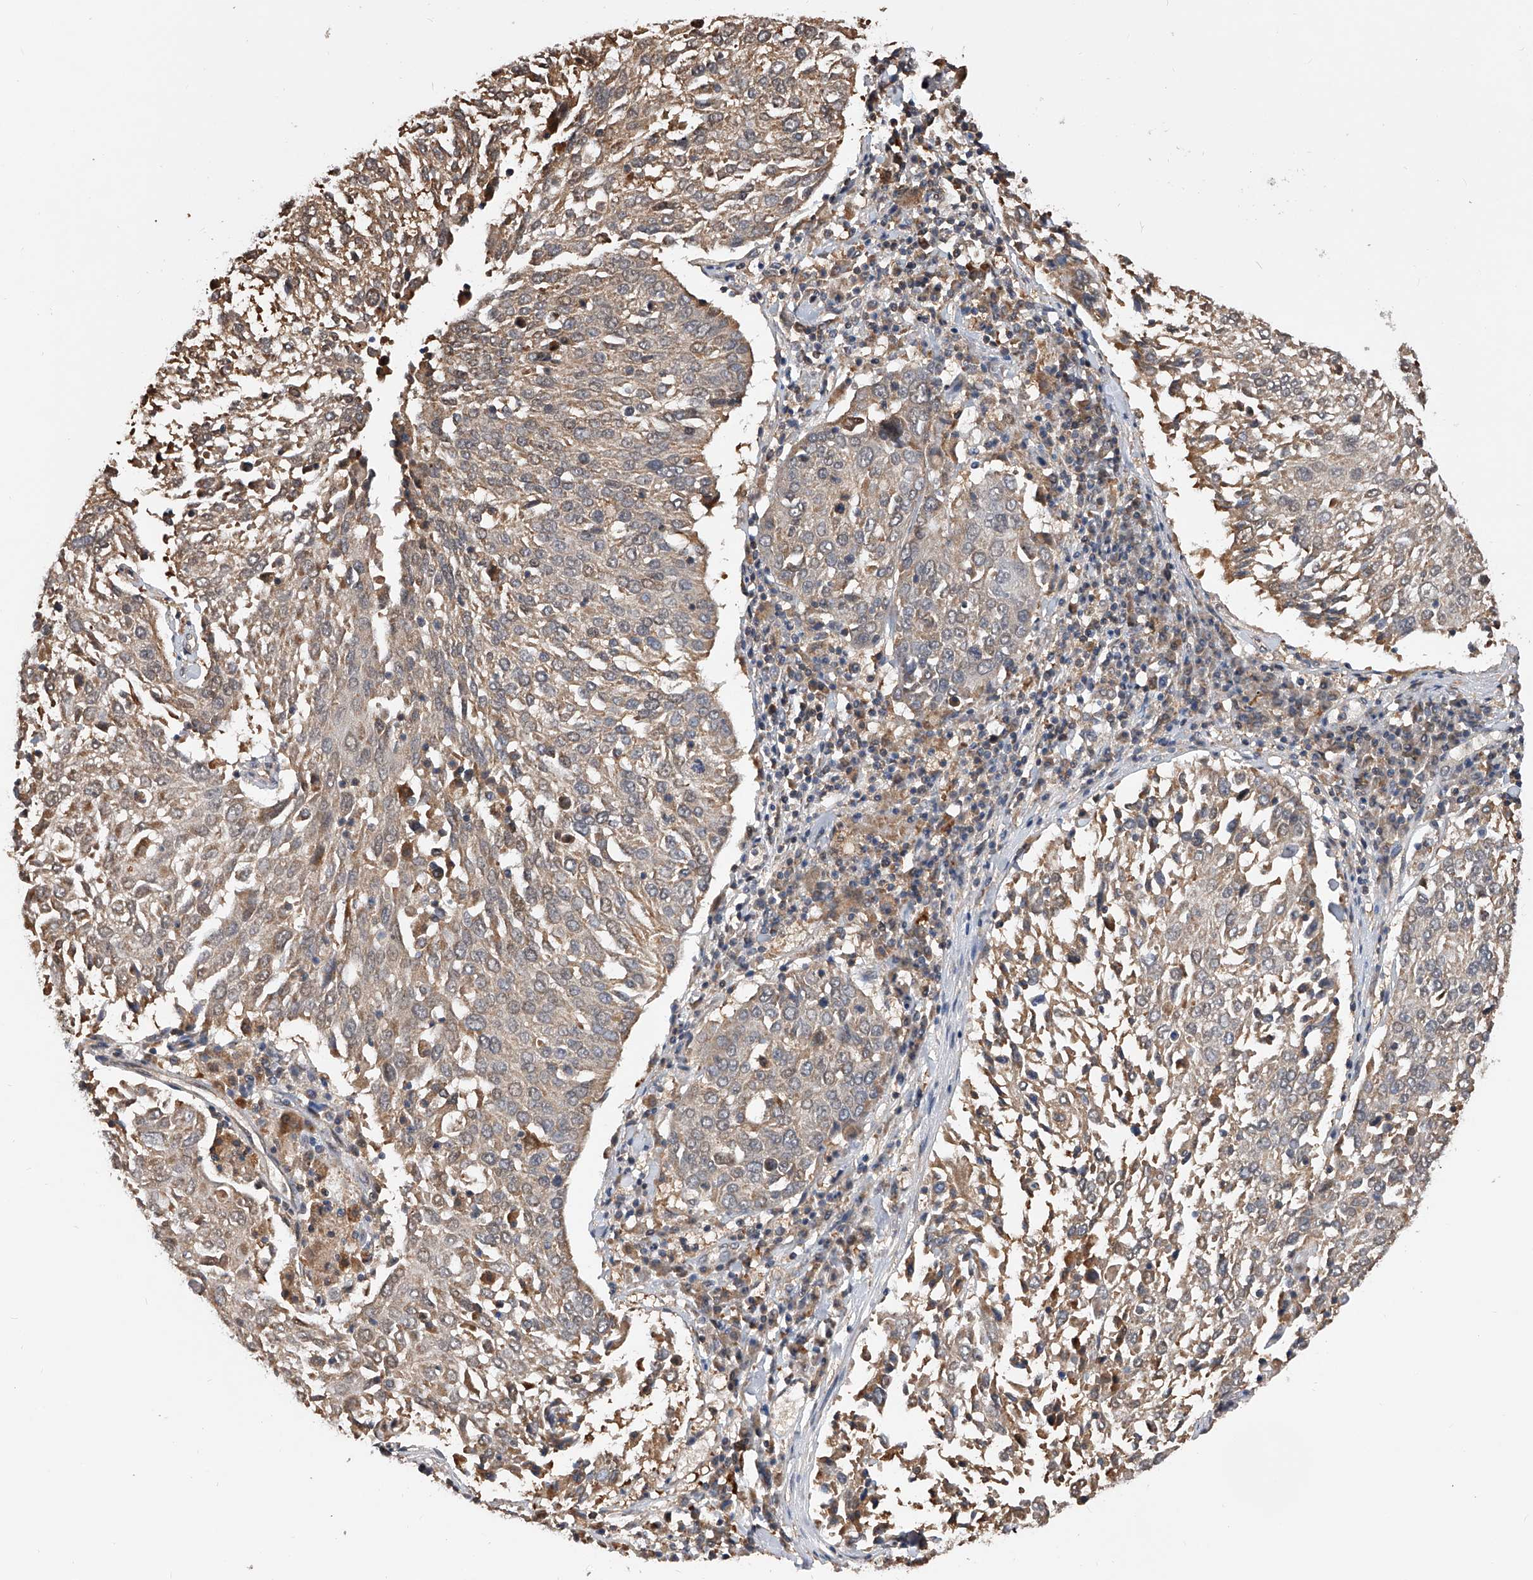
{"staining": {"intensity": "weak", "quantity": "25%-75%", "location": "cytoplasmic/membranous"}, "tissue": "lung cancer", "cell_type": "Tumor cells", "image_type": "cancer", "snomed": [{"axis": "morphology", "description": "Squamous cell carcinoma, NOS"}, {"axis": "topography", "description": "Lung"}], "caption": "Immunohistochemical staining of human lung cancer (squamous cell carcinoma) reveals low levels of weak cytoplasmic/membranous staining in approximately 25%-75% of tumor cells.", "gene": "GMDS", "patient": {"sex": "male", "age": 65}}